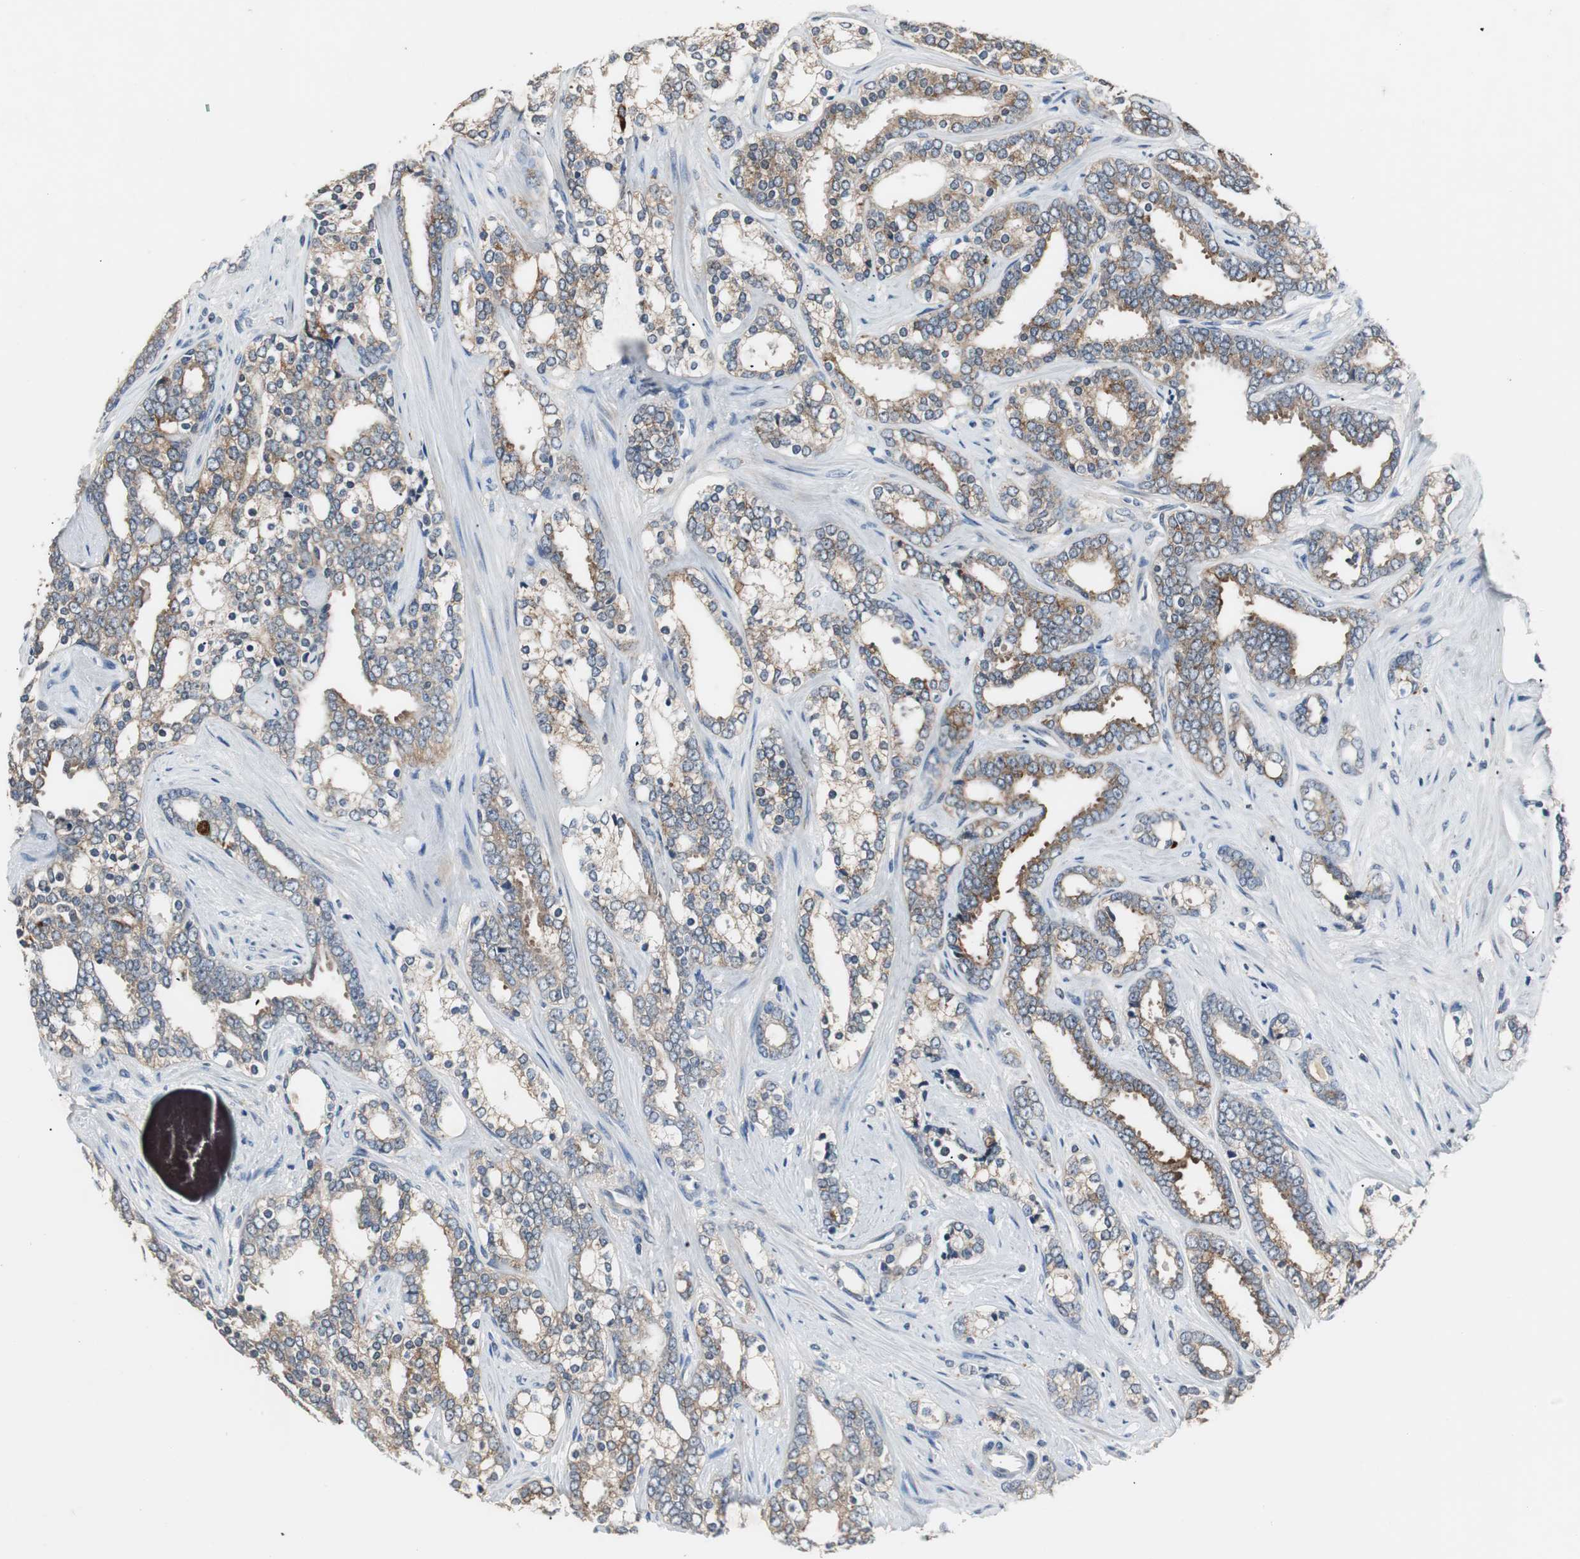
{"staining": {"intensity": "weak", "quantity": "25%-75%", "location": "cytoplasmic/membranous"}, "tissue": "prostate cancer", "cell_type": "Tumor cells", "image_type": "cancer", "snomed": [{"axis": "morphology", "description": "Adenocarcinoma, High grade"}, {"axis": "topography", "description": "Prostate"}], "caption": "Weak cytoplasmic/membranous positivity is present in approximately 25%-75% of tumor cells in prostate cancer (high-grade adenocarcinoma).", "gene": "PTPRN2", "patient": {"sex": "male", "age": 67}}